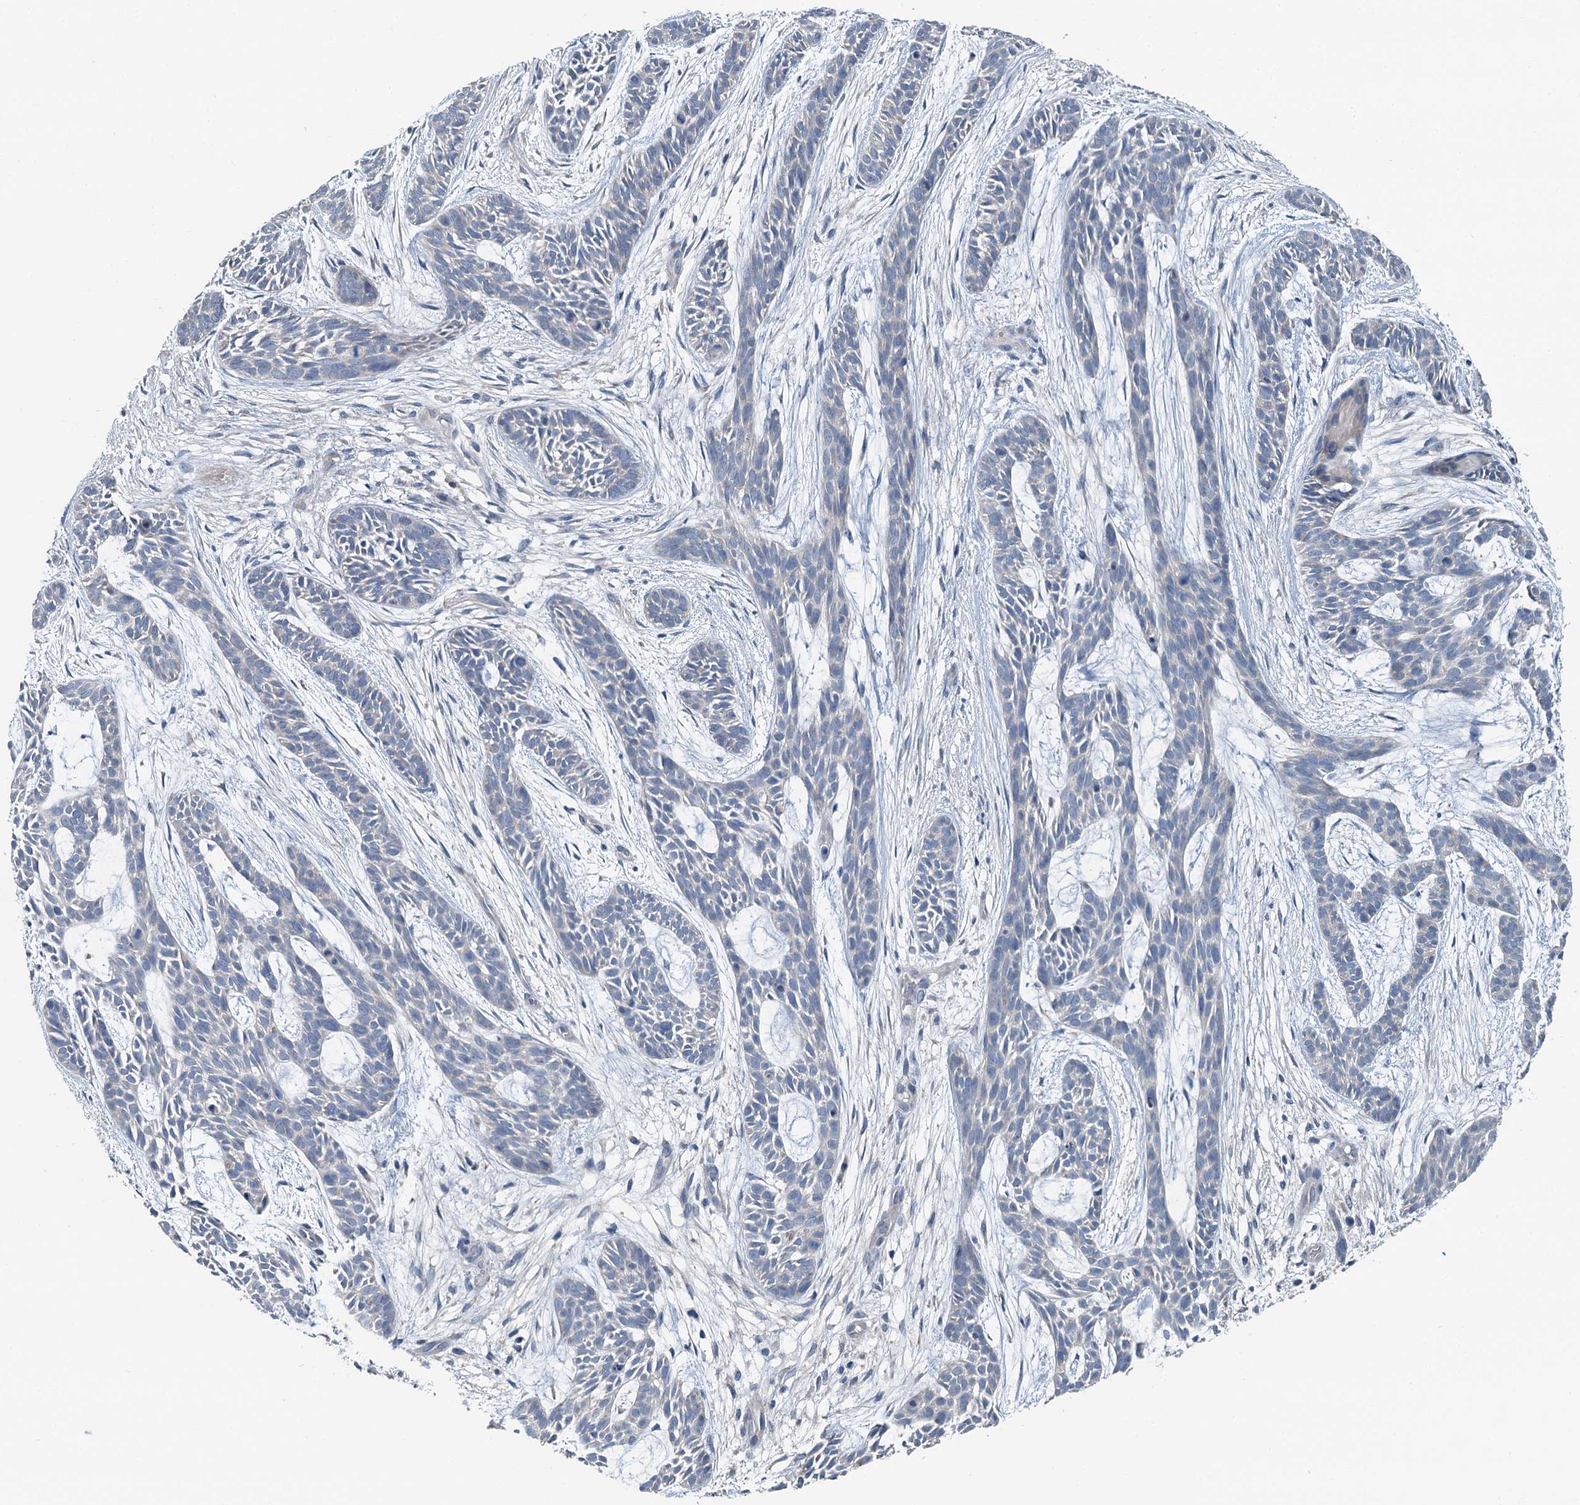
{"staining": {"intensity": "negative", "quantity": "none", "location": "none"}, "tissue": "skin cancer", "cell_type": "Tumor cells", "image_type": "cancer", "snomed": [{"axis": "morphology", "description": "Basal cell carcinoma"}, {"axis": "topography", "description": "Skin"}], "caption": "Tumor cells are negative for brown protein staining in skin cancer.", "gene": "C6orf120", "patient": {"sex": "male", "age": 89}}